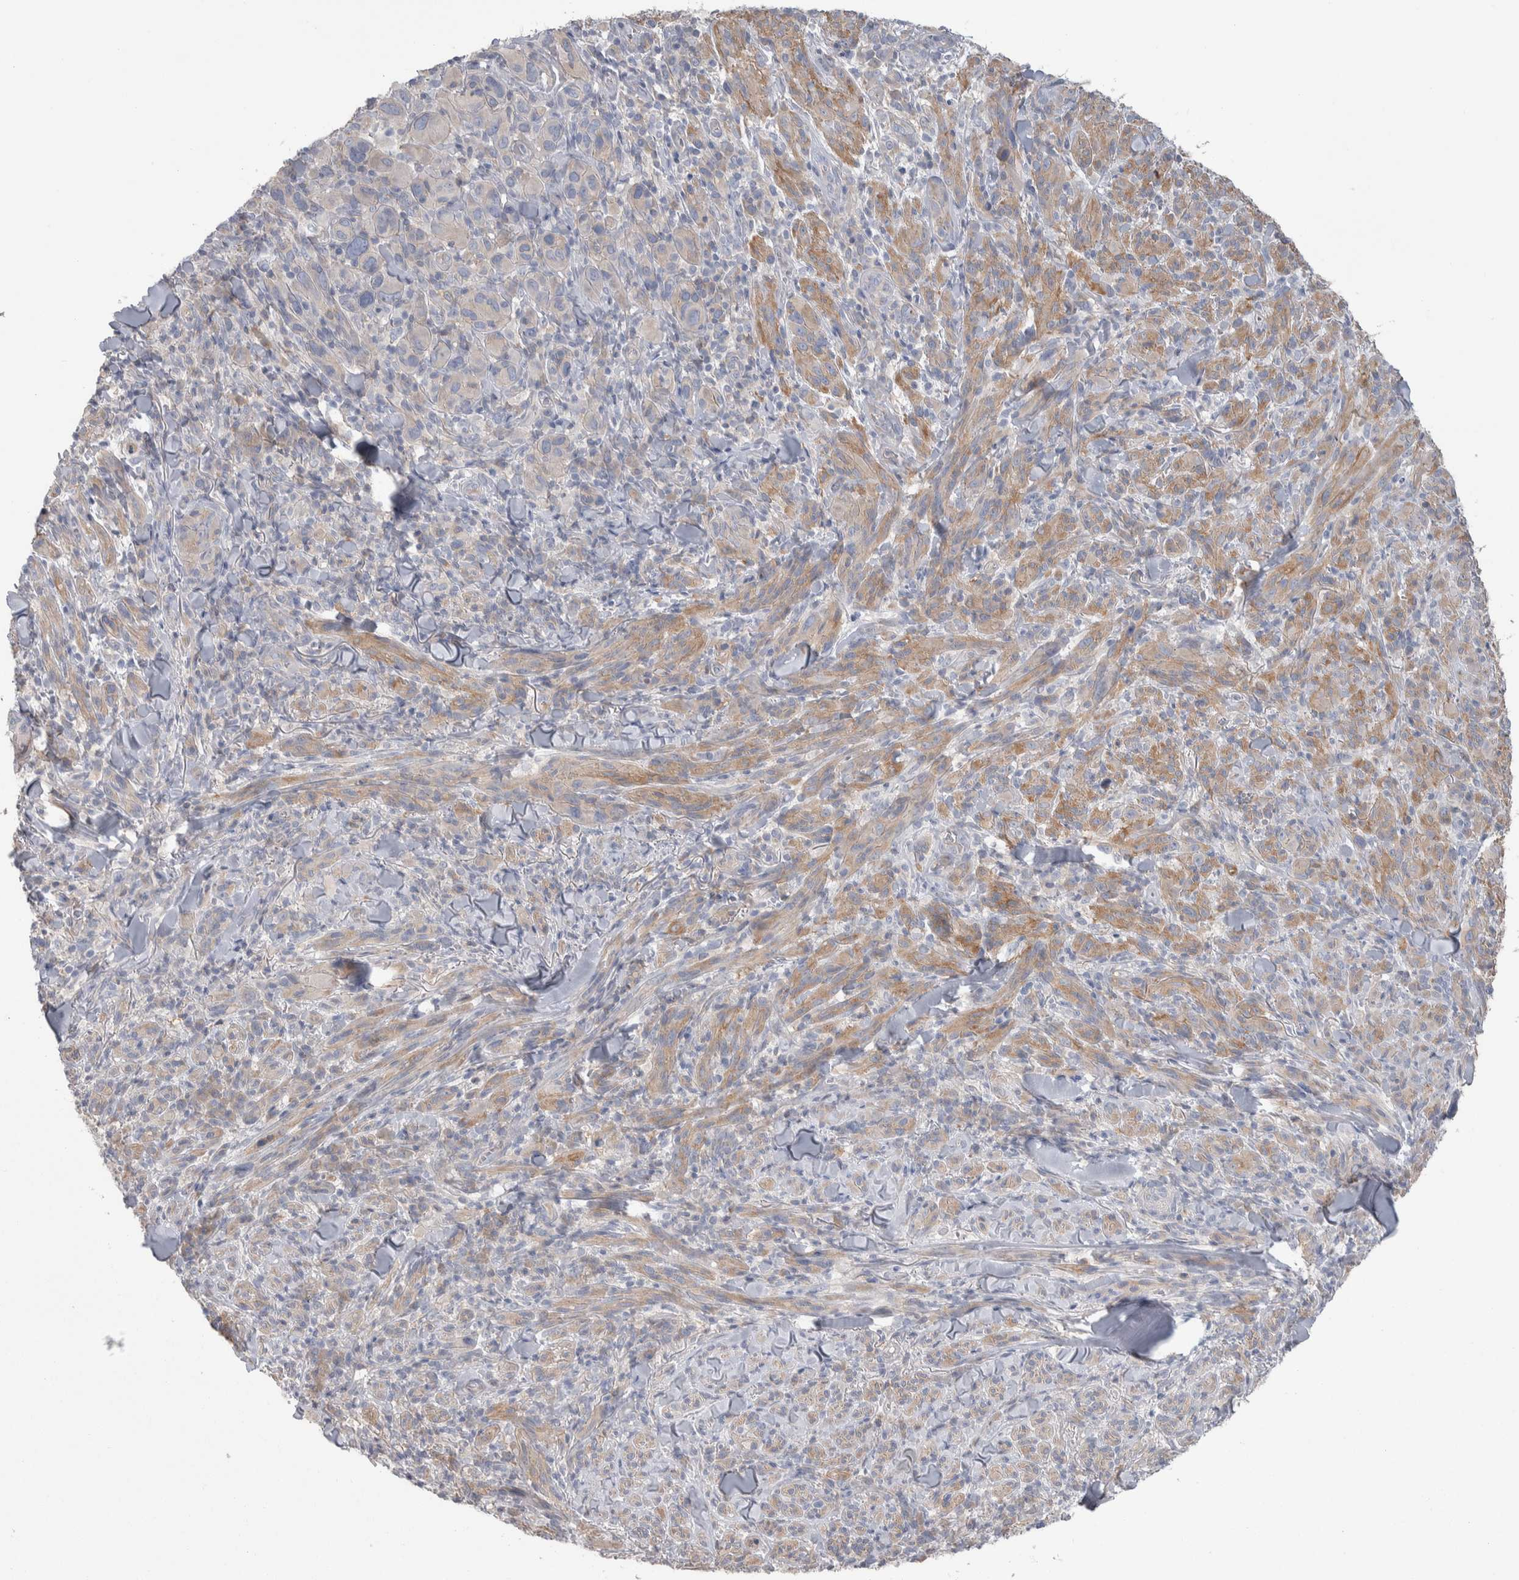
{"staining": {"intensity": "moderate", "quantity": "25%-75%", "location": "cytoplasmic/membranous"}, "tissue": "melanoma", "cell_type": "Tumor cells", "image_type": "cancer", "snomed": [{"axis": "morphology", "description": "Malignant melanoma, NOS"}, {"axis": "topography", "description": "Skin of head"}], "caption": "Melanoma stained with a protein marker exhibits moderate staining in tumor cells.", "gene": "GPHN", "patient": {"sex": "male", "age": 96}}